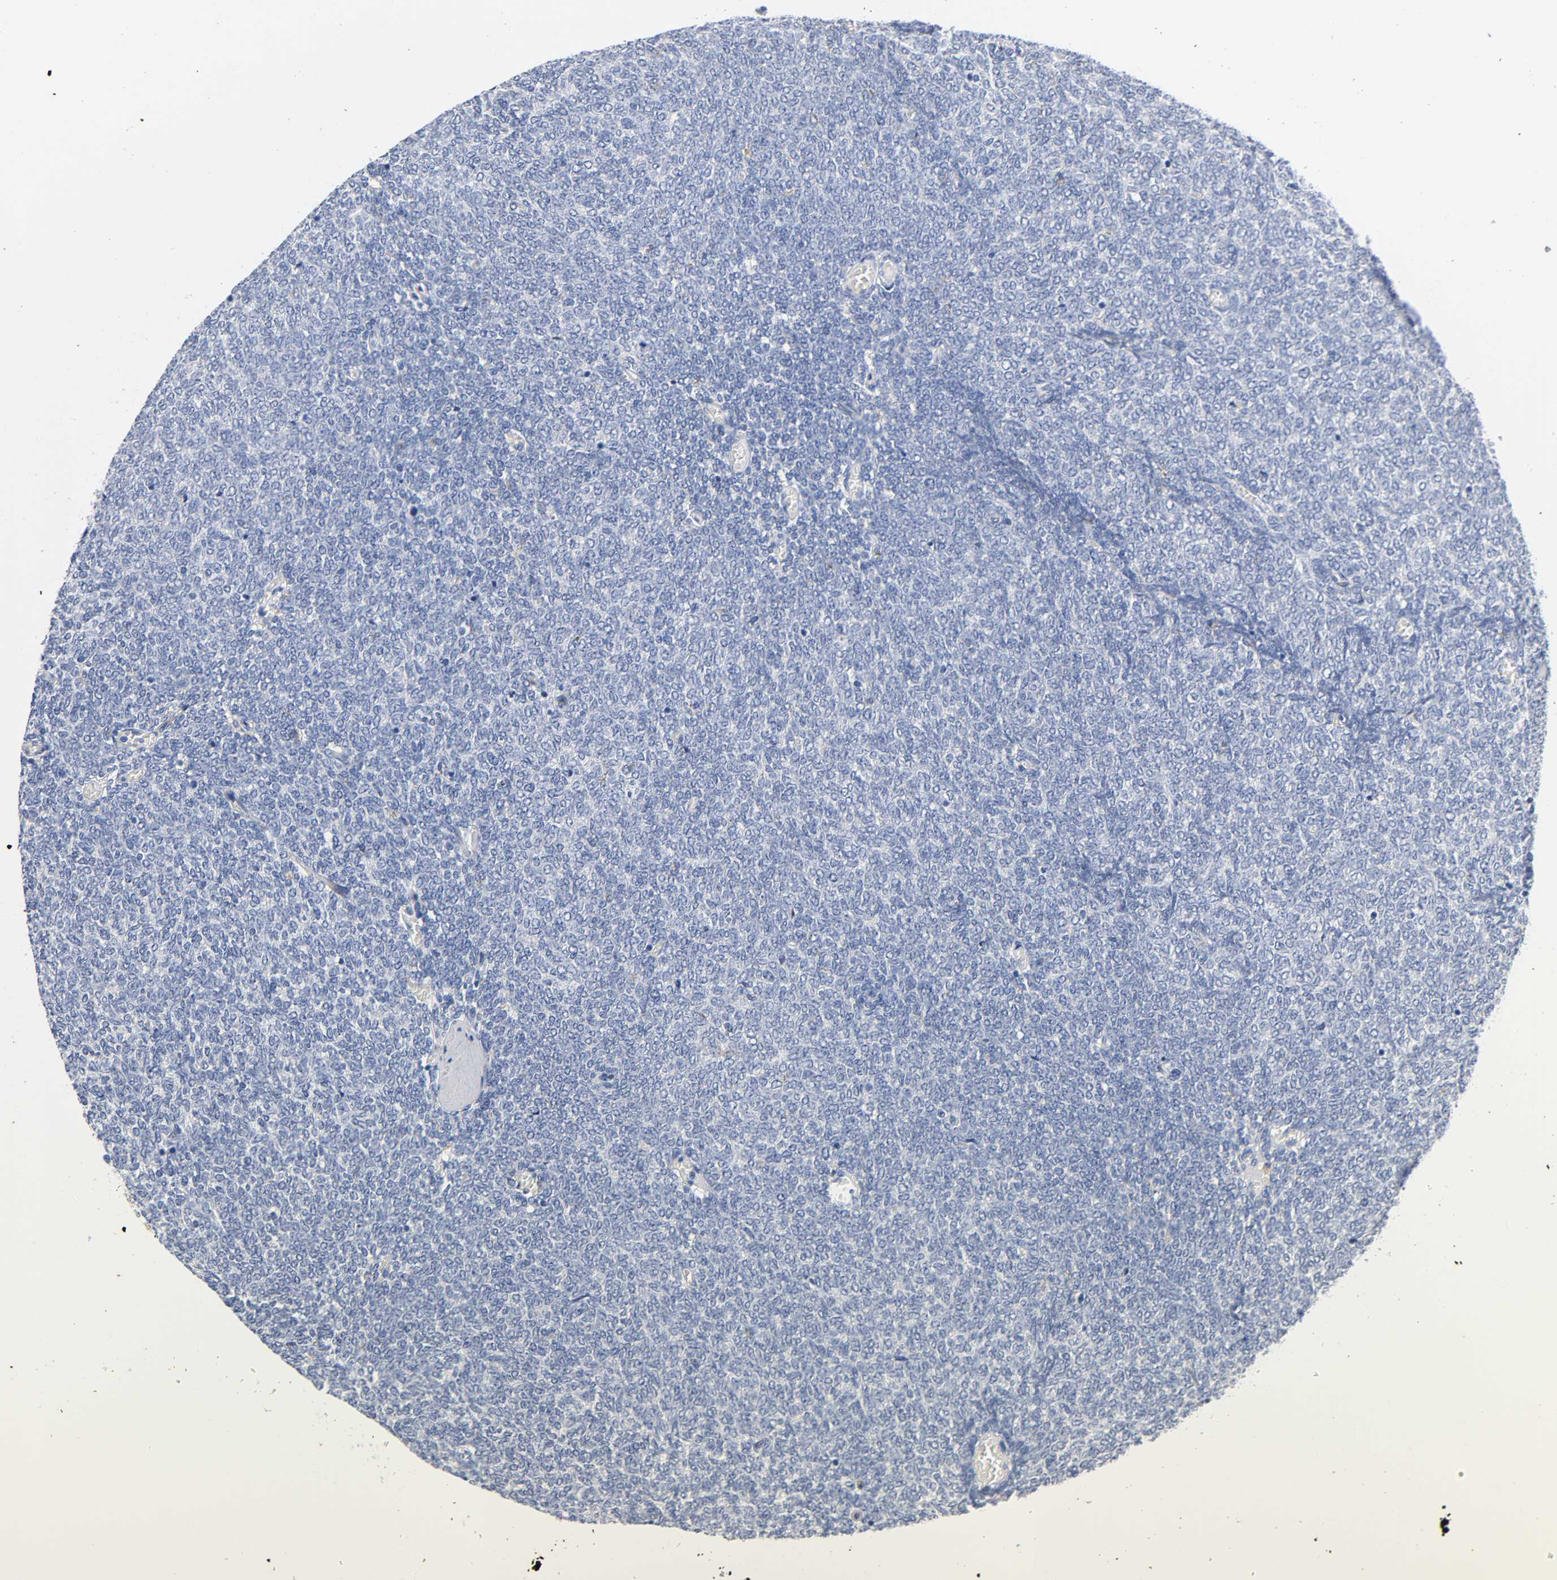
{"staining": {"intensity": "negative", "quantity": "none", "location": "none"}, "tissue": "renal cancer", "cell_type": "Tumor cells", "image_type": "cancer", "snomed": [{"axis": "morphology", "description": "Neoplasm, malignant, NOS"}, {"axis": "topography", "description": "Kidney"}], "caption": "Immunohistochemistry histopathology image of neoplastic tissue: human renal cancer (malignant neoplasm) stained with DAB (3,3'-diaminobenzidine) demonstrates no significant protein staining in tumor cells. (Stains: DAB (3,3'-diaminobenzidine) immunohistochemistry (IHC) with hematoxylin counter stain, Microscopy: brightfield microscopy at high magnification).", "gene": "LRP1", "patient": {"sex": "male", "age": 28}}